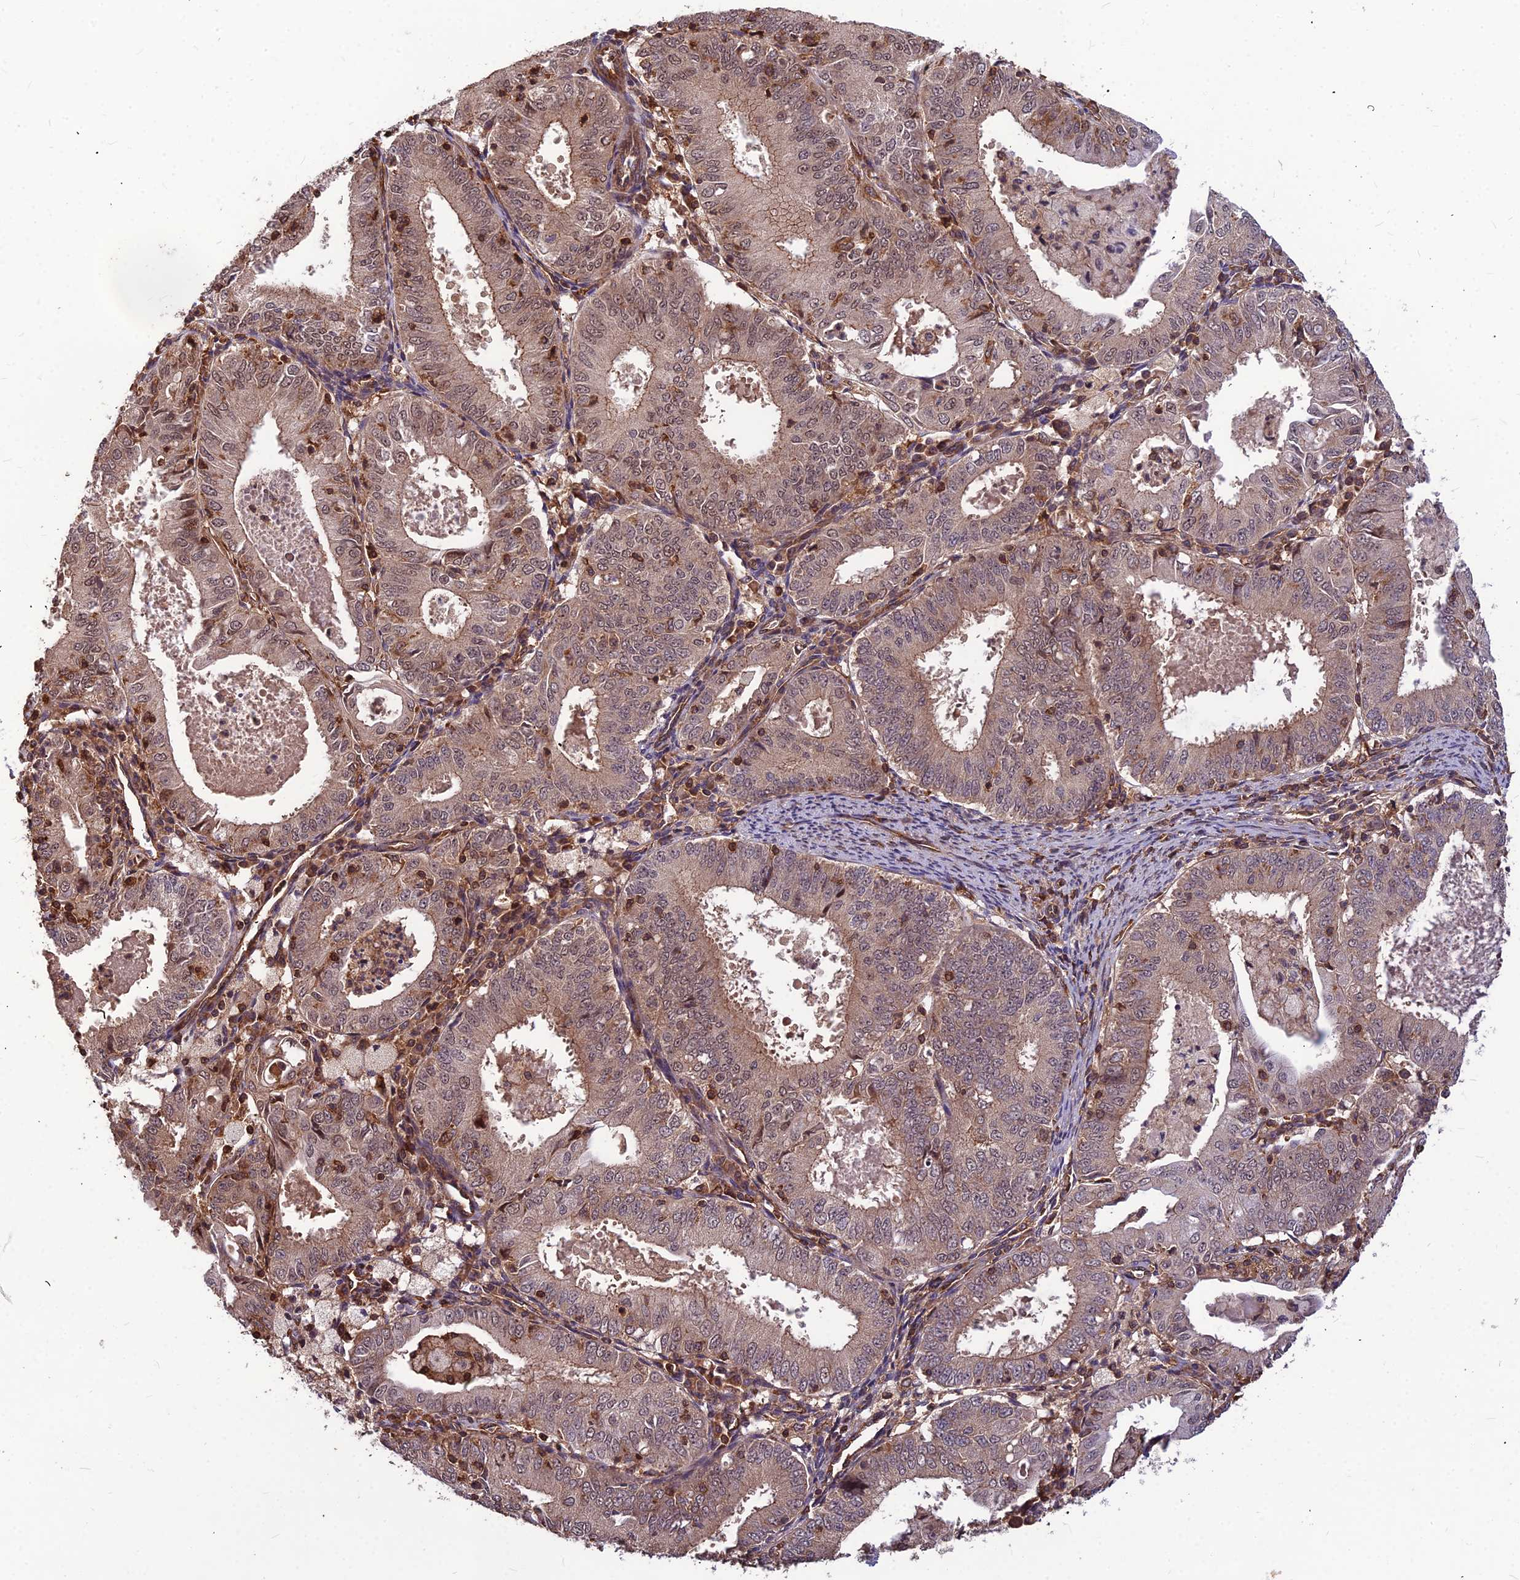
{"staining": {"intensity": "weak", "quantity": ">75%", "location": "cytoplasmic/membranous,nuclear"}, "tissue": "endometrial cancer", "cell_type": "Tumor cells", "image_type": "cancer", "snomed": [{"axis": "morphology", "description": "Adenocarcinoma, NOS"}, {"axis": "topography", "description": "Endometrium"}], "caption": "An IHC micrograph of neoplastic tissue is shown. Protein staining in brown highlights weak cytoplasmic/membranous and nuclear positivity in endometrial cancer (adenocarcinoma) within tumor cells.", "gene": "ZNF467", "patient": {"sex": "female", "age": 57}}